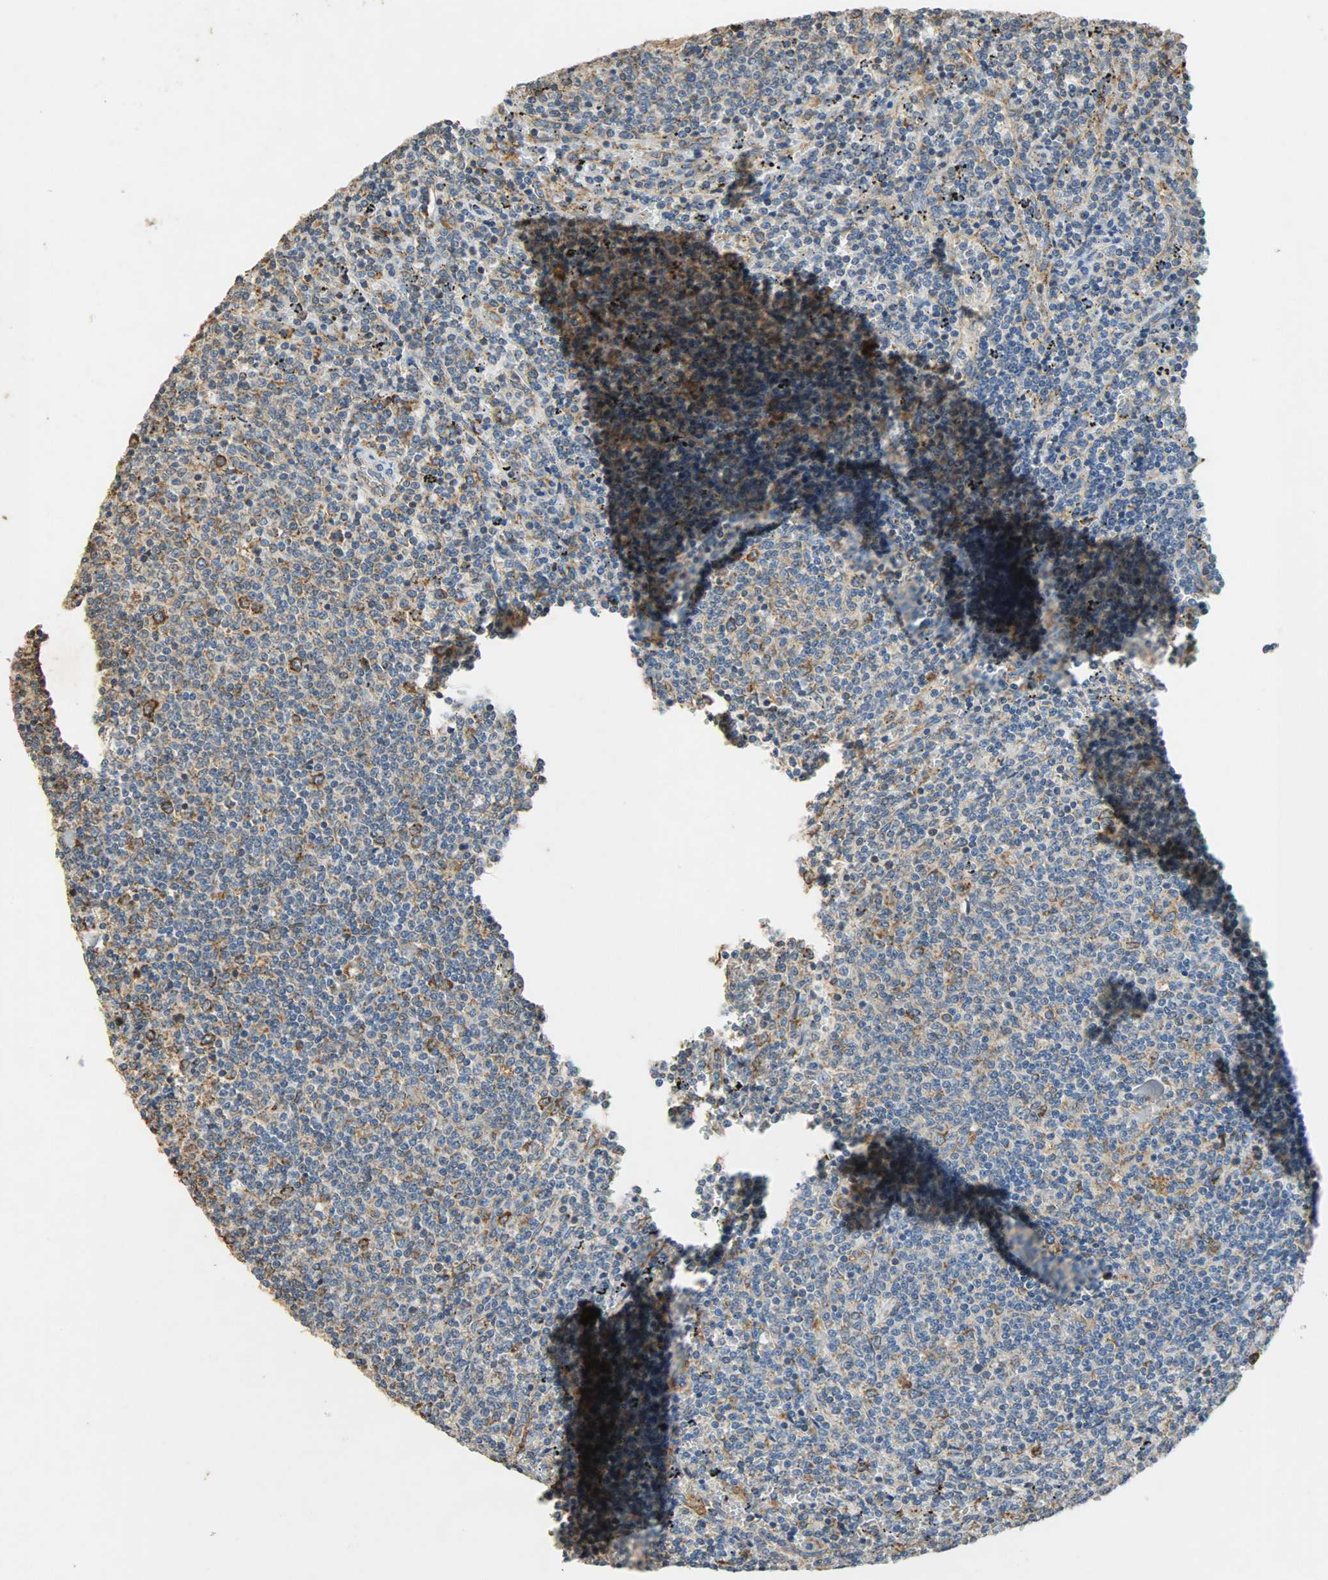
{"staining": {"intensity": "moderate", "quantity": "25%-75%", "location": "cytoplasmic/membranous"}, "tissue": "lymphoma", "cell_type": "Tumor cells", "image_type": "cancer", "snomed": [{"axis": "morphology", "description": "Malignant lymphoma, non-Hodgkin's type, Low grade"}, {"axis": "topography", "description": "Spleen"}], "caption": "Lymphoma was stained to show a protein in brown. There is medium levels of moderate cytoplasmic/membranous positivity in about 25%-75% of tumor cells.", "gene": "HSPA5", "patient": {"sex": "female", "age": 50}}